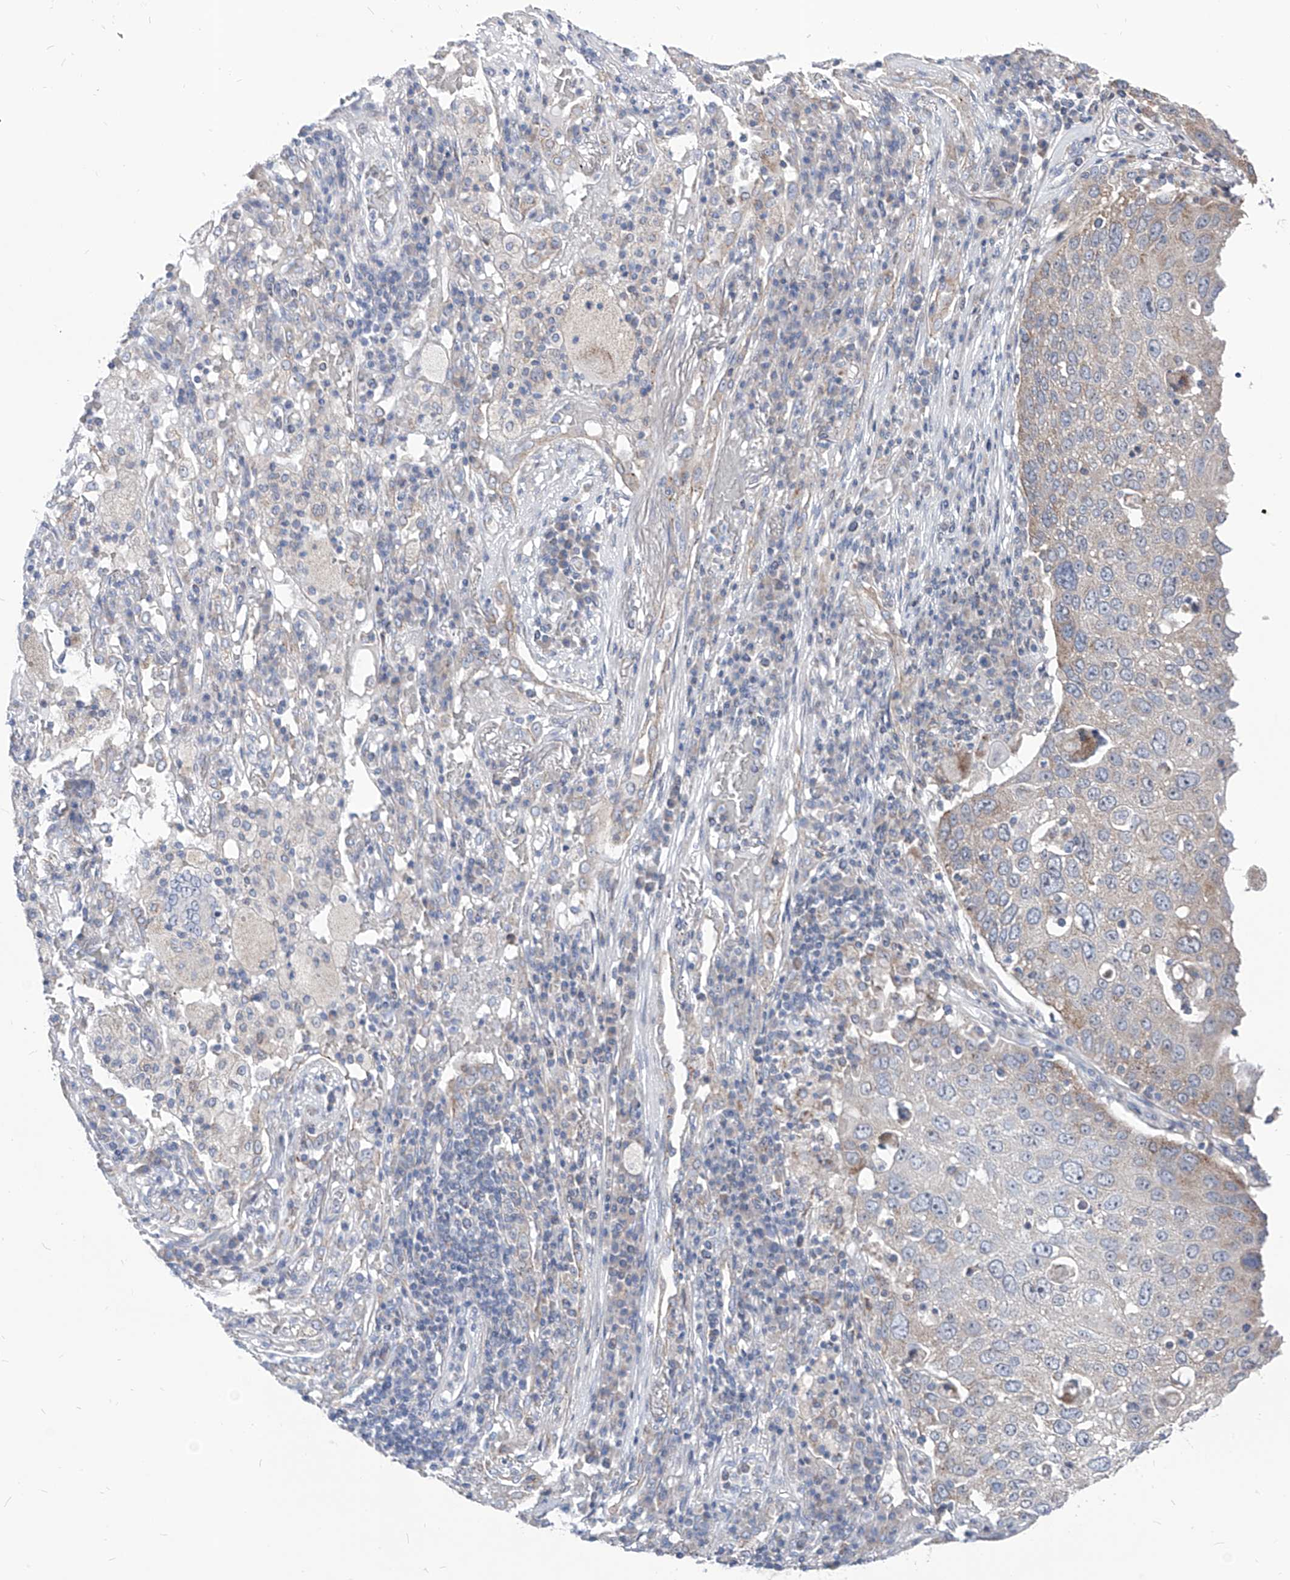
{"staining": {"intensity": "weak", "quantity": "<25%", "location": "cytoplasmic/membranous"}, "tissue": "lung cancer", "cell_type": "Tumor cells", "image_type": "cancer", "snomed": [{"axis": "morphology", "description": "Squamous cell carcinoma, NOS"}, {"axis": "topography", "description": "Lung"}], "caption": "The photomicrograph exhibits no staining of tumor cells in lung squamous cell carcinoma. (Immunohistochemistry (ihc), brightfield microscopy, high magnification).", "gene": "AGPS", "patient": {"sex": "male", "age": 65}}